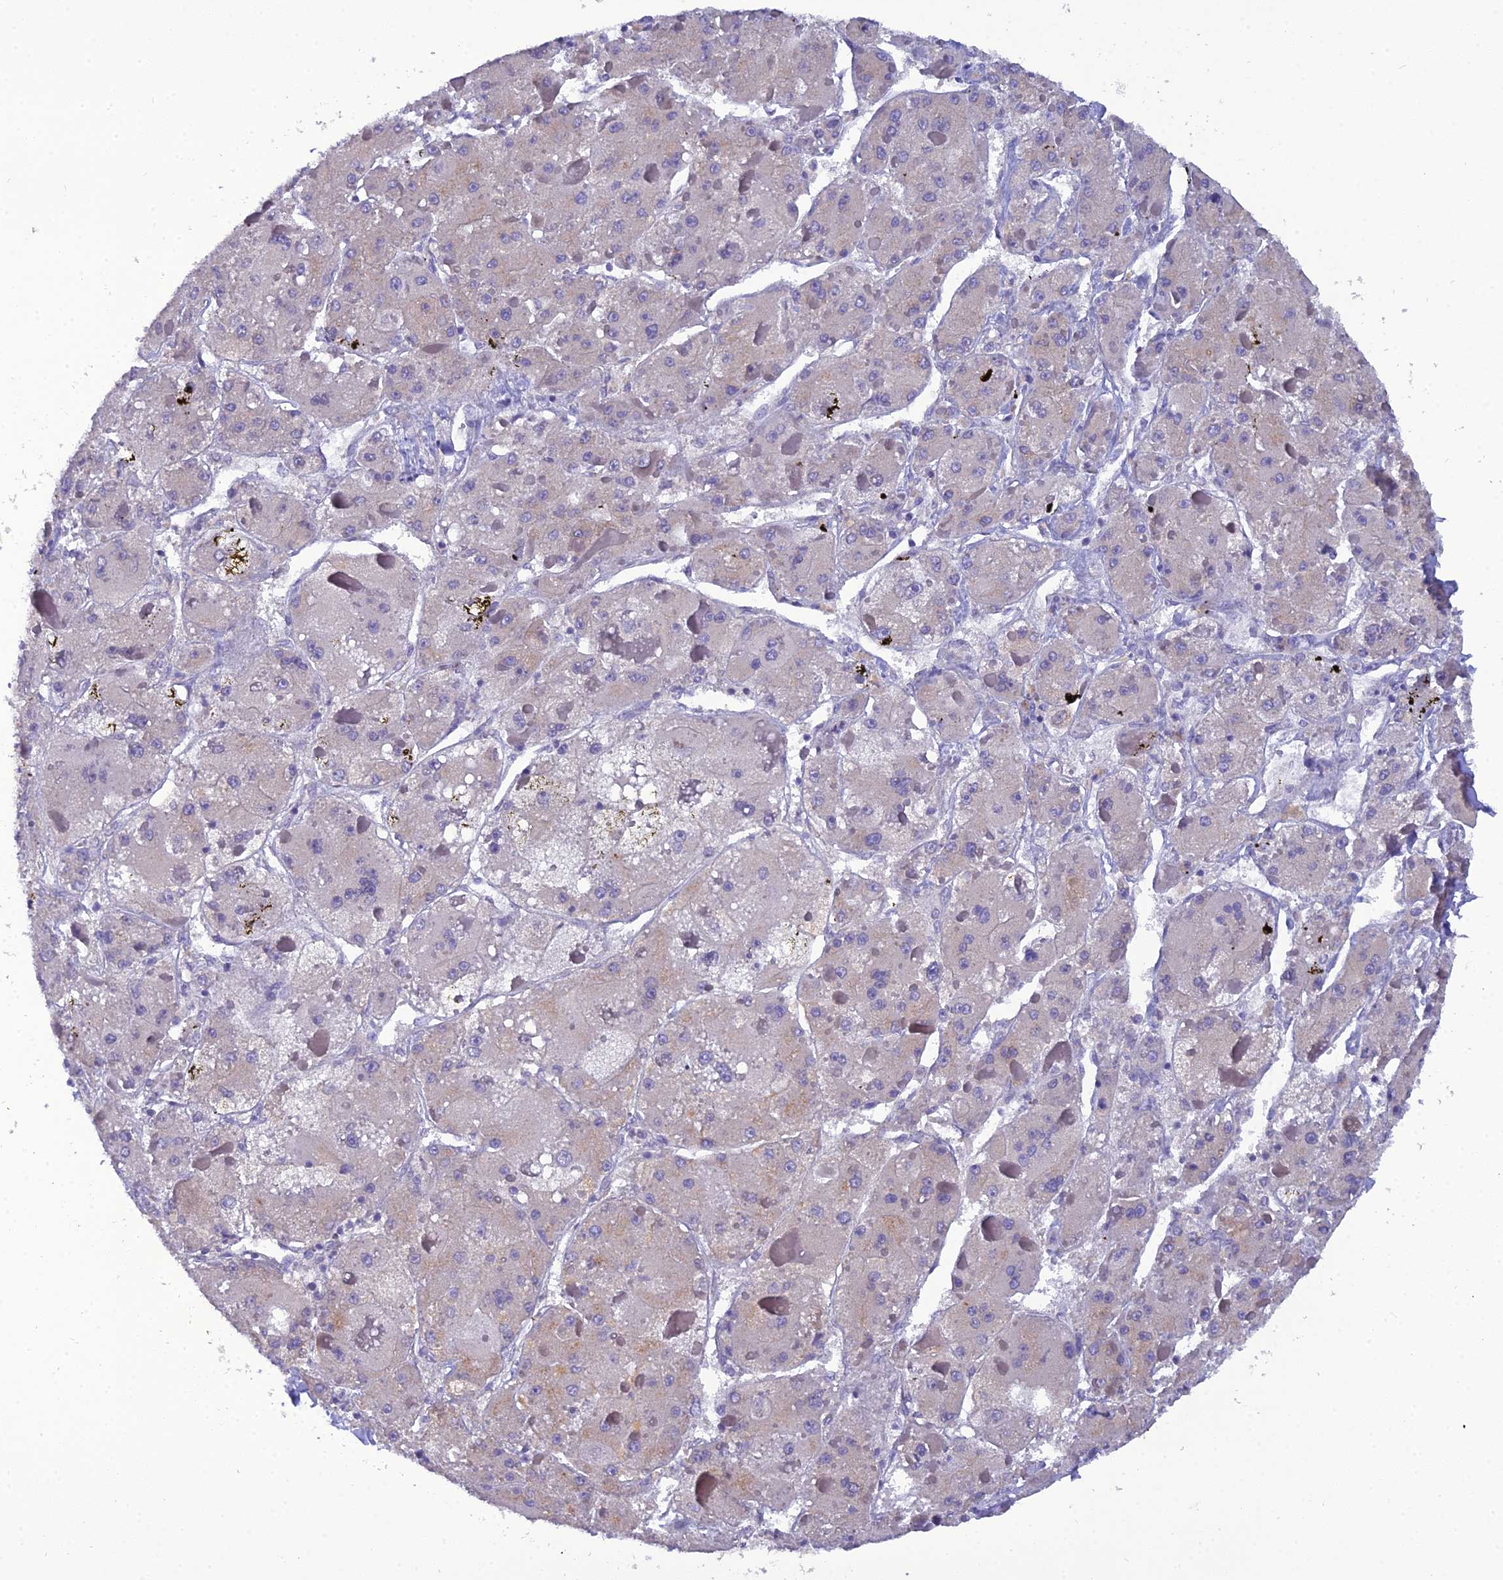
{"staining": {"intensity": "weak", "quantity": "<25%", "location": "cytoplasmic/membranous"}, "tissue": "liver cancer", "cell_type": "Tumor cells", "image_type": "cancer", "snomed": [{"axis": "morphology", "description": "Carcinoma, Hepatocellular, NOS"}, {"axis": "topography", "description": "Liver"}], "caption": "IHC of human liver hepatocellular carcinoma reveals no expression in tumor cells.", "gene": "GOLPH3", "patient": {"sex": "female", "age": 73}}